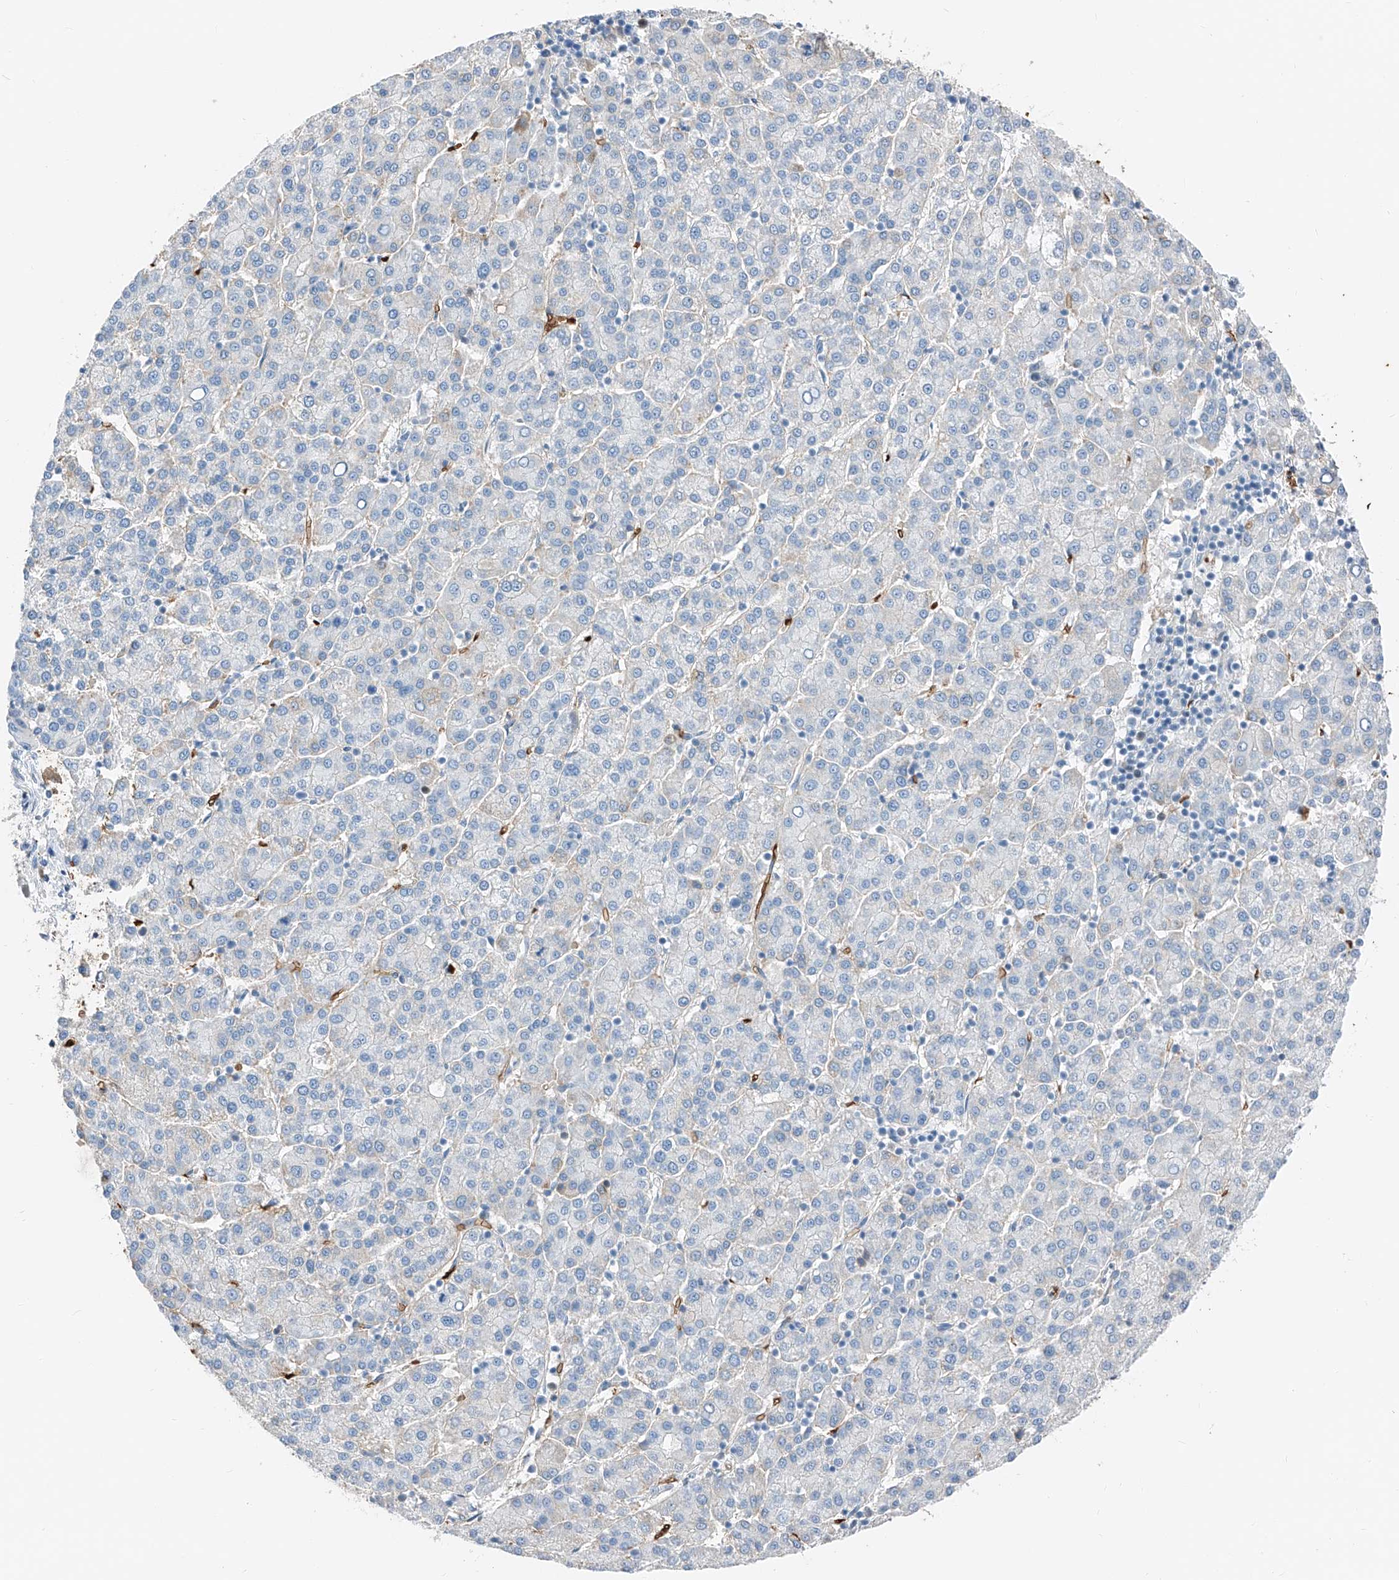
{"staining": {"intensity": "negative", "quantity": "none", "location": "none"}, "tissue": "liver cancer", "cell_type": "Tumor cells", "image_type": "cancer", "snomed": [{"axis": "morphology", "description": "Carcinoma, Hepatocellular, NOS"}, {"axis": "topography", "description": "Liver"}], "caption": "The photomicrograph exhibits no significant staining in tumor cells of hepatocellular carcinoma (liver).", "gene": "PRSS23", "patient": {"sex": "female", "age": 58}}